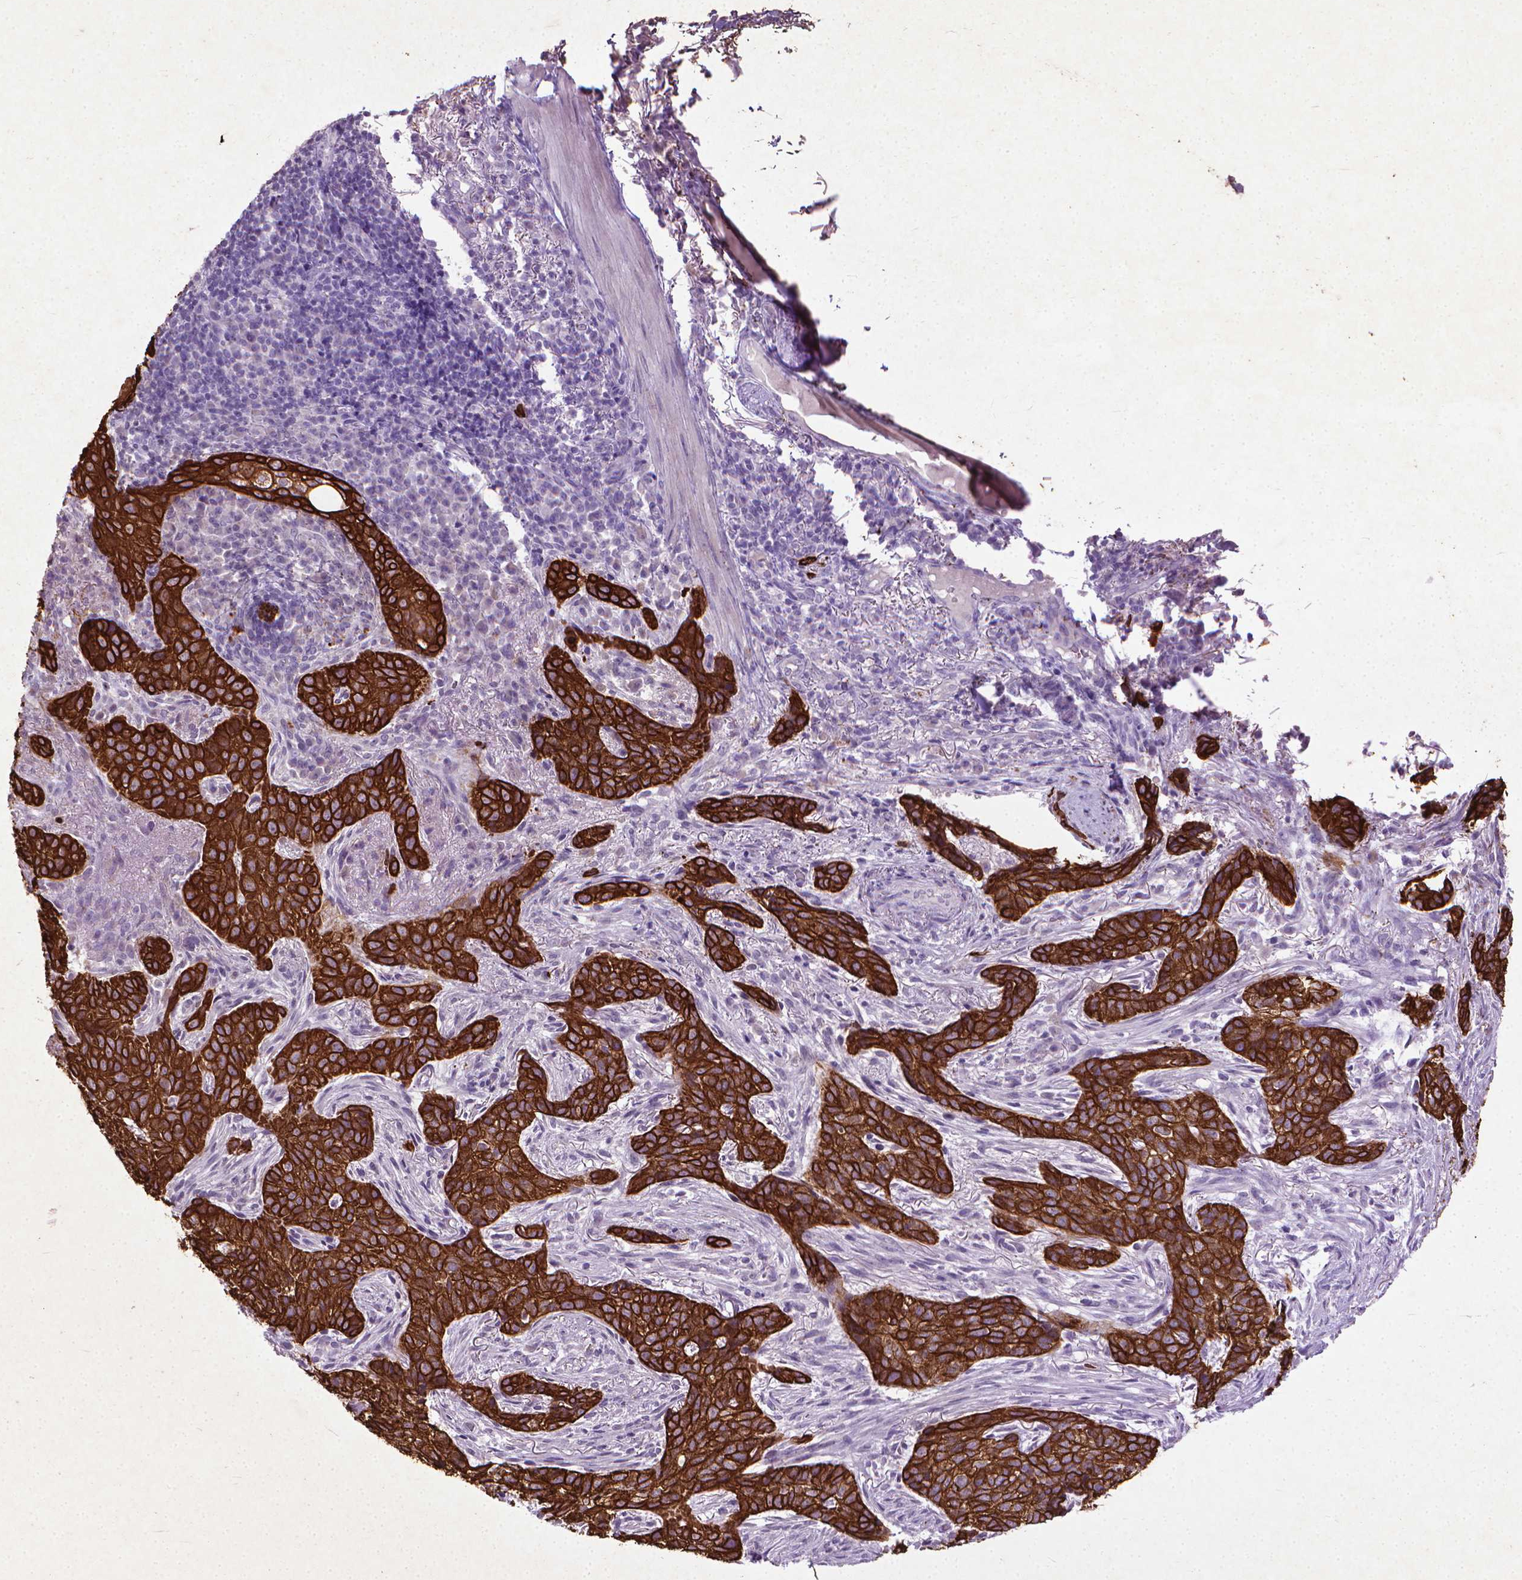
{"staining": {"intensity": "strong", "quantity": ">75%", "location": "cytoplasmic/membranous"}, "tissue": "skin cancer", "cell_type": "Tumor cells", "image_type": "cancer", "snomed": [{"axis": "morphology", "description": "Basal cell carcinoma"}, {"axis": "topography", "description": "Skin"}], "caption": "Immunohistochemical staining of human skin cancer (basal cell carcinoma) displays high levels of strong cytoplasmic/membranous positivity in about >75% of tumor cells.", "gene": "KRT5", "patient": {"sex": "female", "age": 69}}